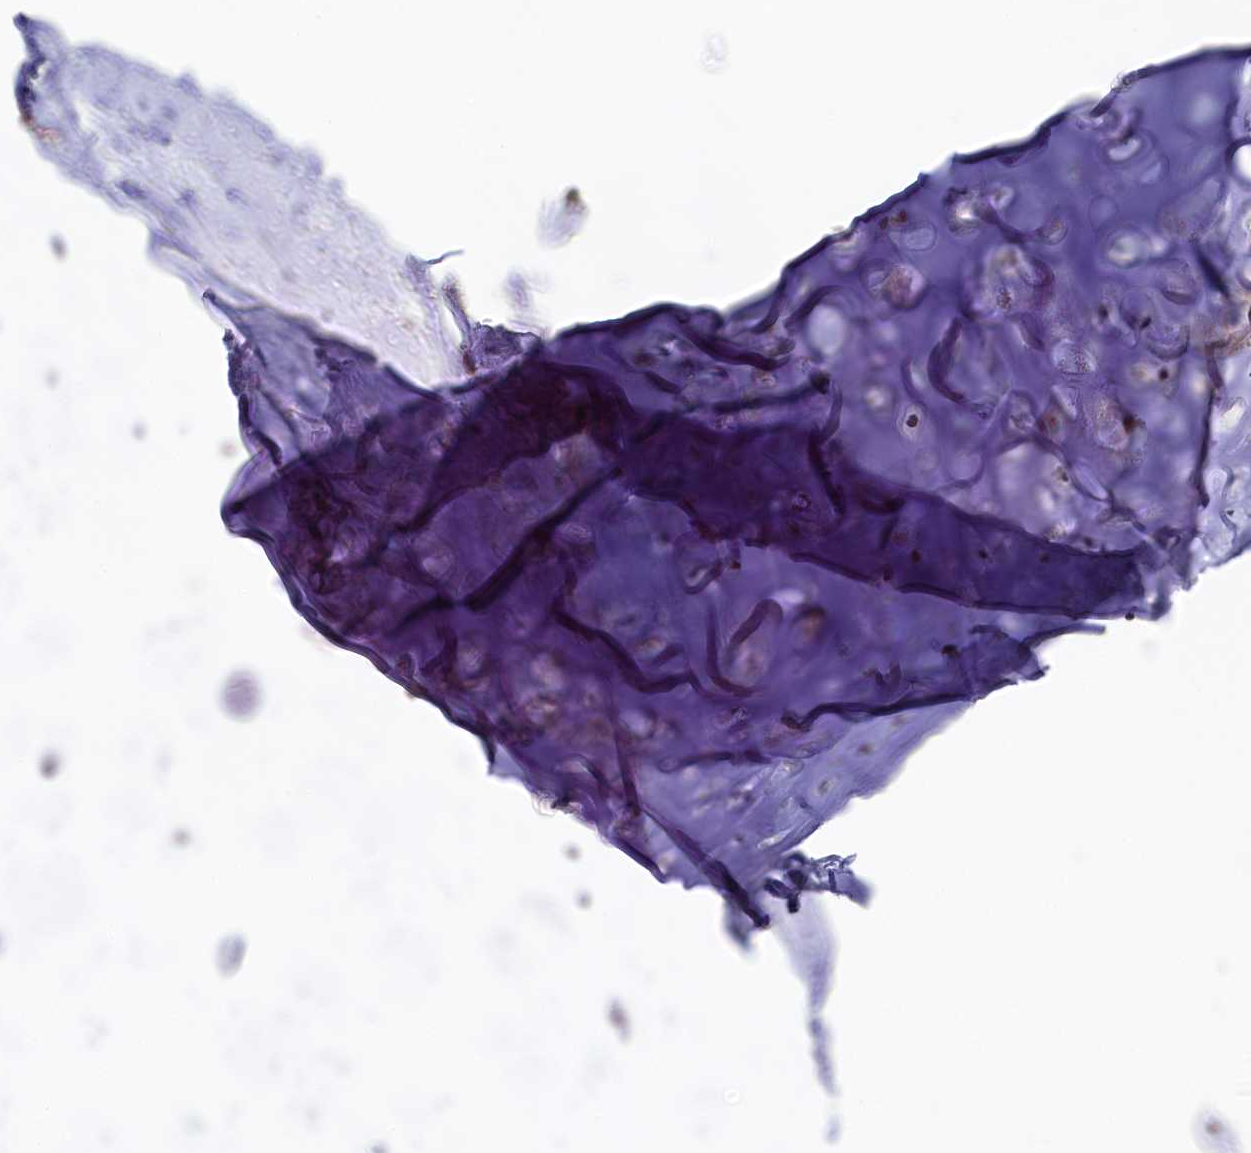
{"staining": {"intensity": "negative", "quantity": "none", "location": "none"}, "tissue": "adipose tissue", "cell_type": "Adipocytes", "image_type": "normal", "snomed": [{"axis": "morphology", "description": "Normal tissue, NOS"}, {"axis": "topography", "description": "Lymph node"}, {"axis": "topography", "description": "Bronchus"}], "caption": "This image is of unremarkable adipose tissue stained with immunohistochemistry (IHC) to label a protein in brown with the nuclei are counter-stained blue. There is no positivity in adipocytes. Nuclei are stained in blue.", "gene": "TIGD4", "patient": {"sex": "male", "age": 63}}